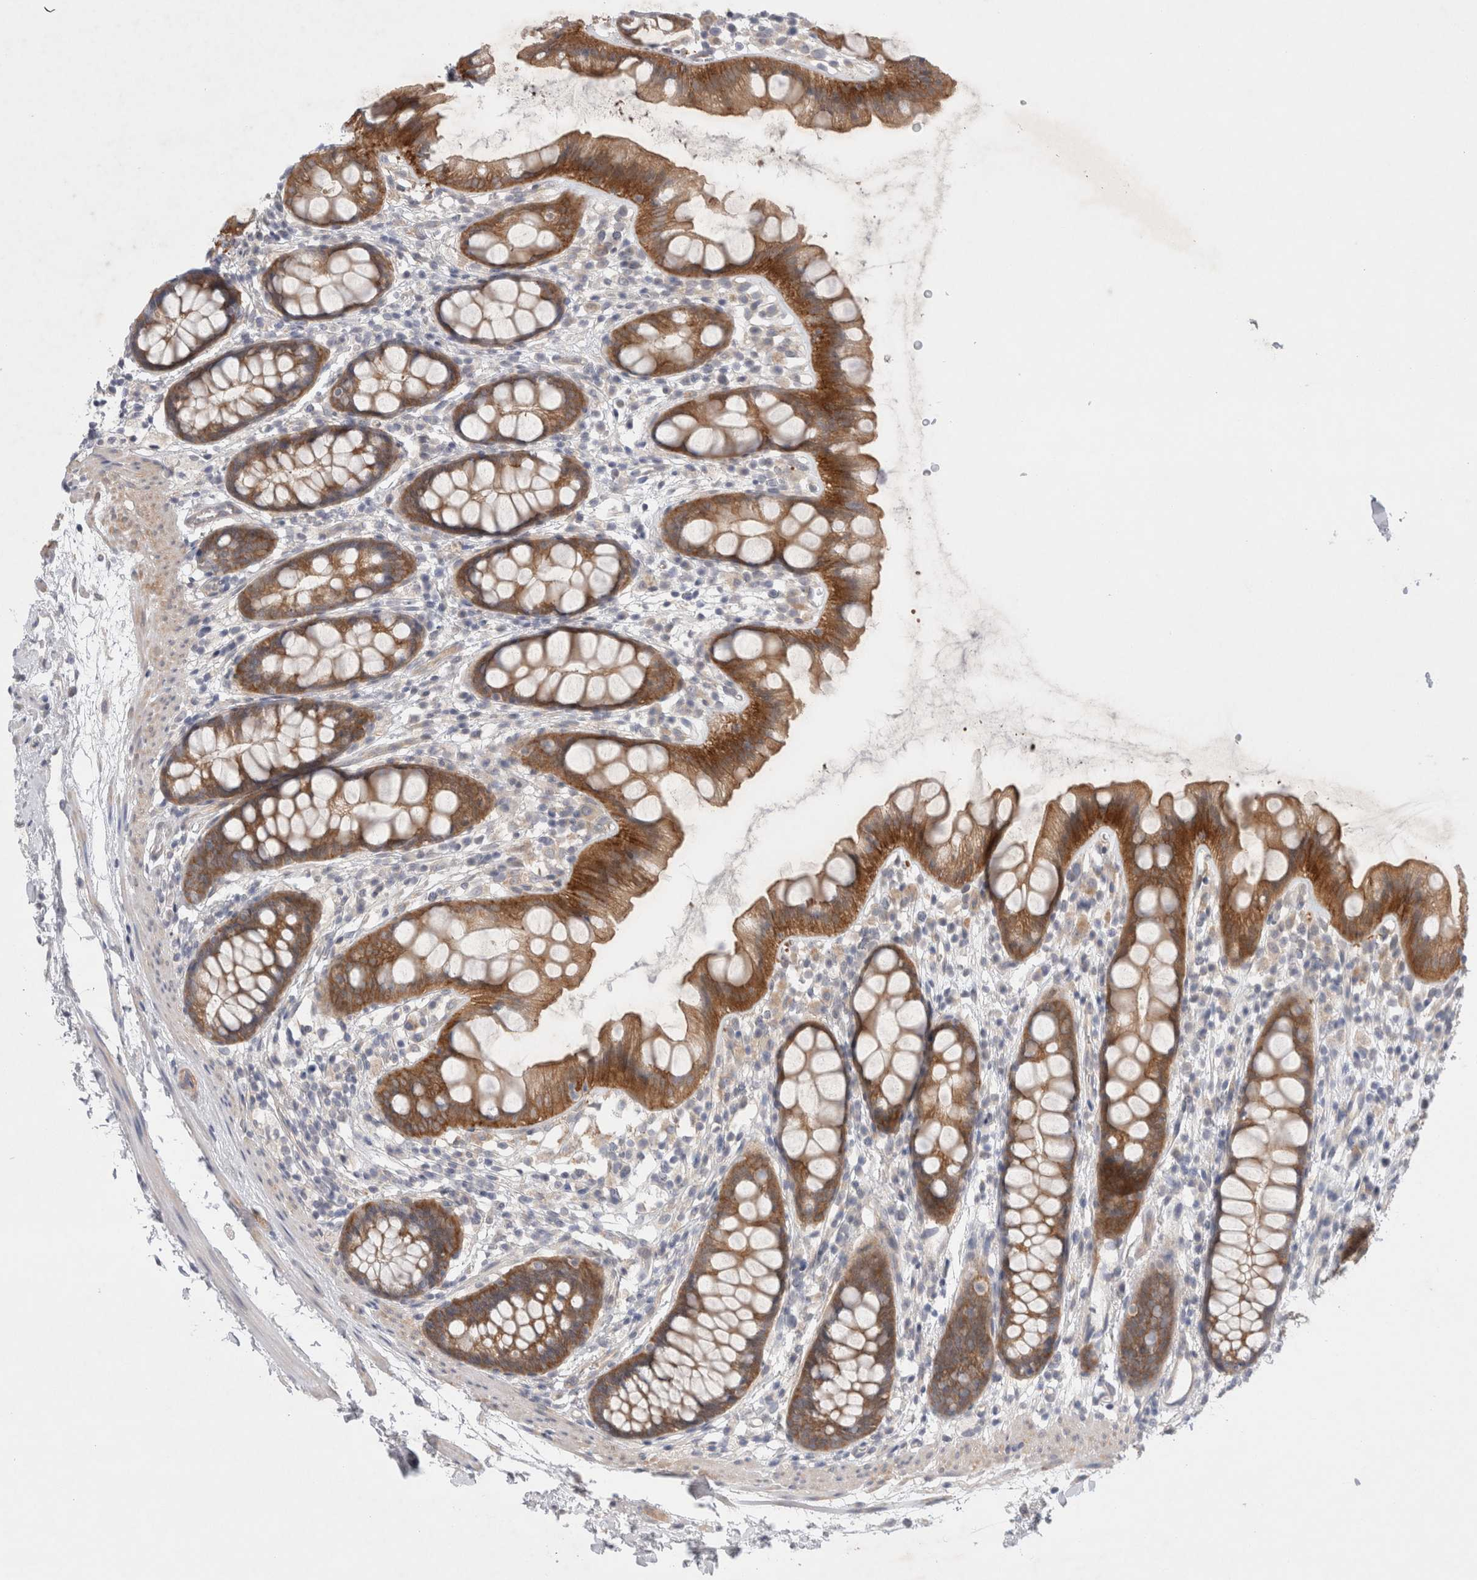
{"staining": {"intensity": "strong", "quantity": ">75%", "location": "cytoplasmic/membranous"}, "tissue": "rectum", "cell_type": "Glandular cells", "image_type": "normal", "snomed": [{"axis": "morphology", "description": "Normal tissue, NOS"}, {"axis": "topography", "description": "Rectum"}], "caption": "DAB immunohistochemical staining of benign rectum exhibits strong cytoplasmic/membranous protein staining in approximately >75% of glandular cells. (IHC, brightfield microscopy, high magnification).", "gene": "WIPF2", "patient": {"sex": "female", "age": 65}}